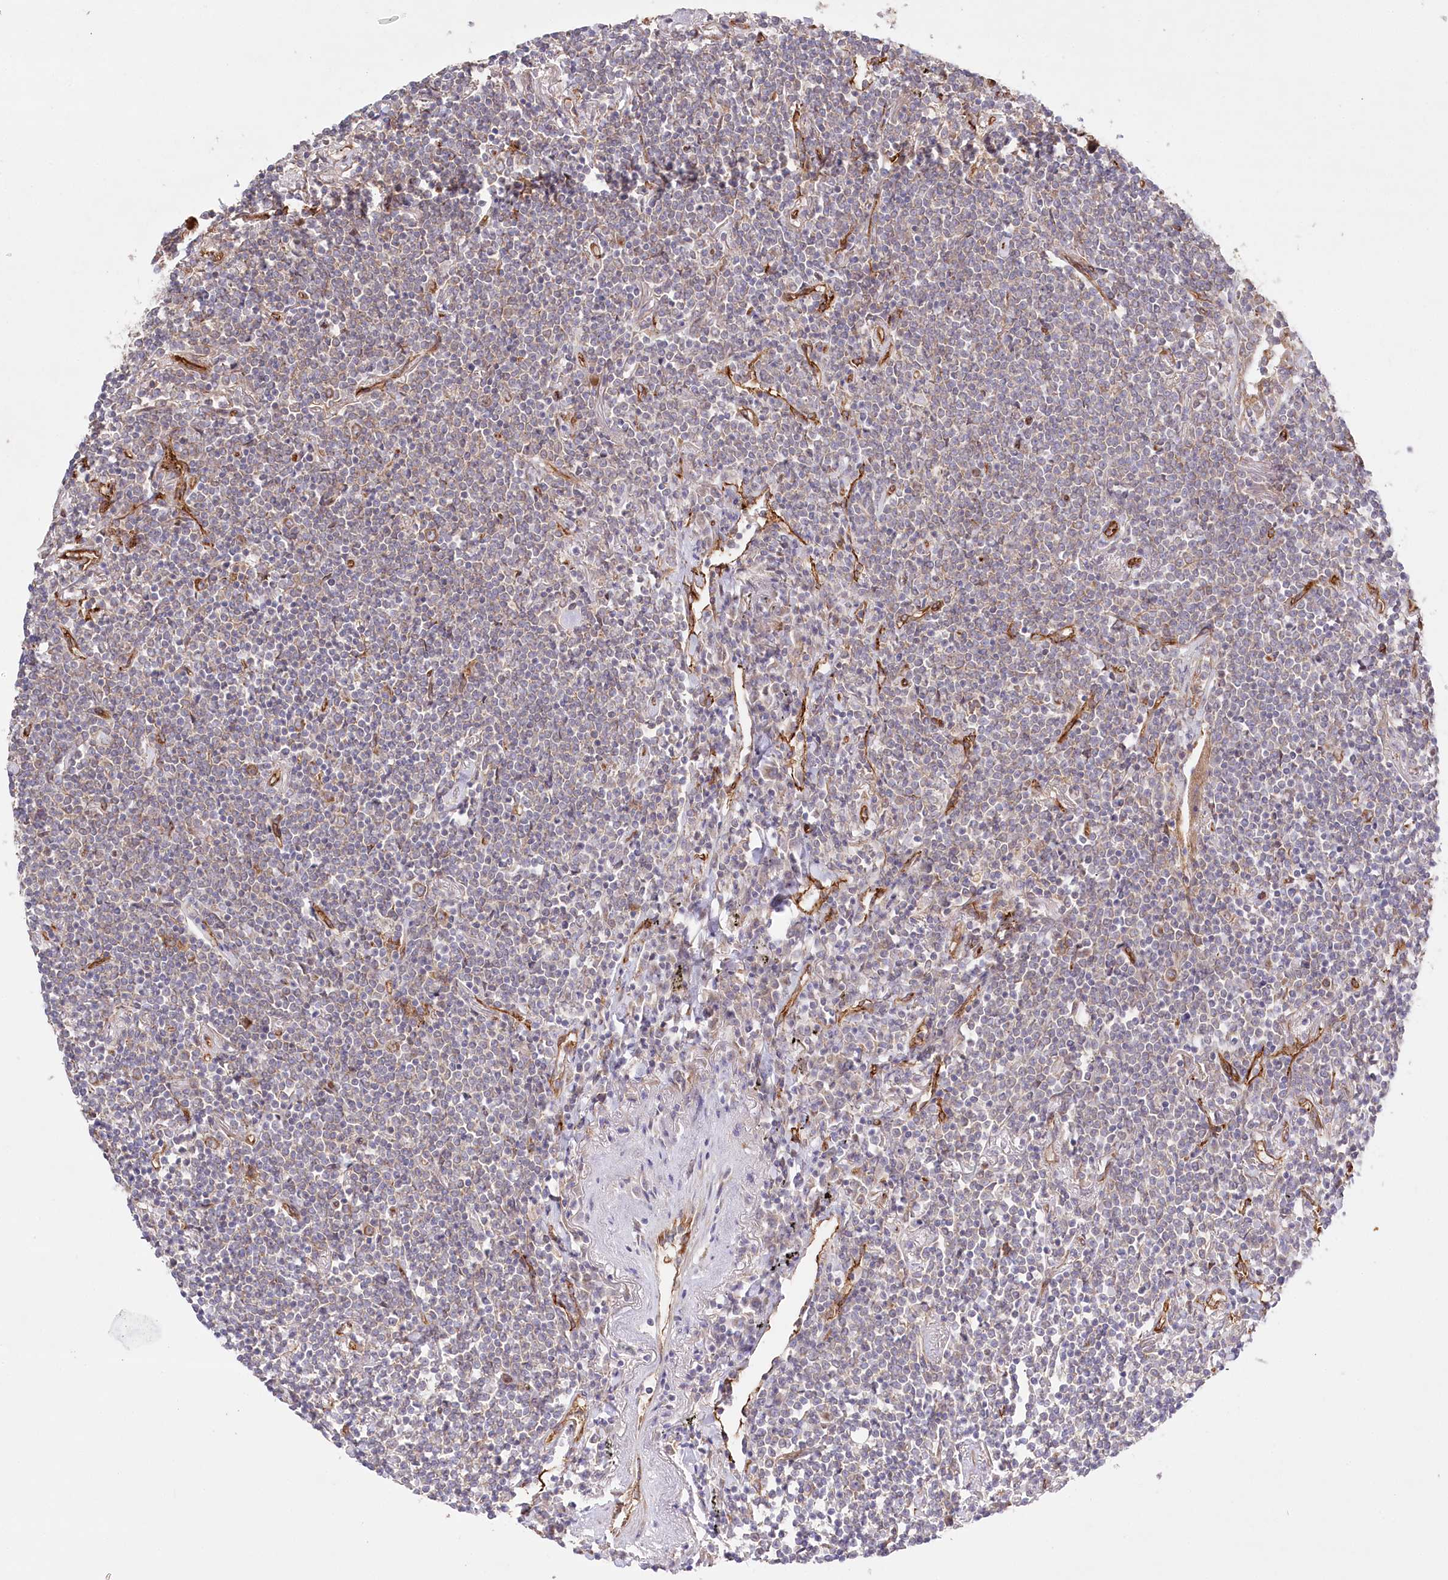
{"staining": {"intensity": "negative", "quantity": "none", "location": "none"}, "tissue": "lymphoma", "cell_type": "Tumor cells", "image_type": "cancer", "snomed": [{"axis": "morphology", "description": "Malignant lymphoma, non-Hodgkin's type, Low grade"}, {"axis": "topography", "description": "Lung"}], "caption": "An image of human lymphoma is negative for staining in tumor cells.", "gene": "MTPAP", "patient": {"sex": "female", "age": 71}}